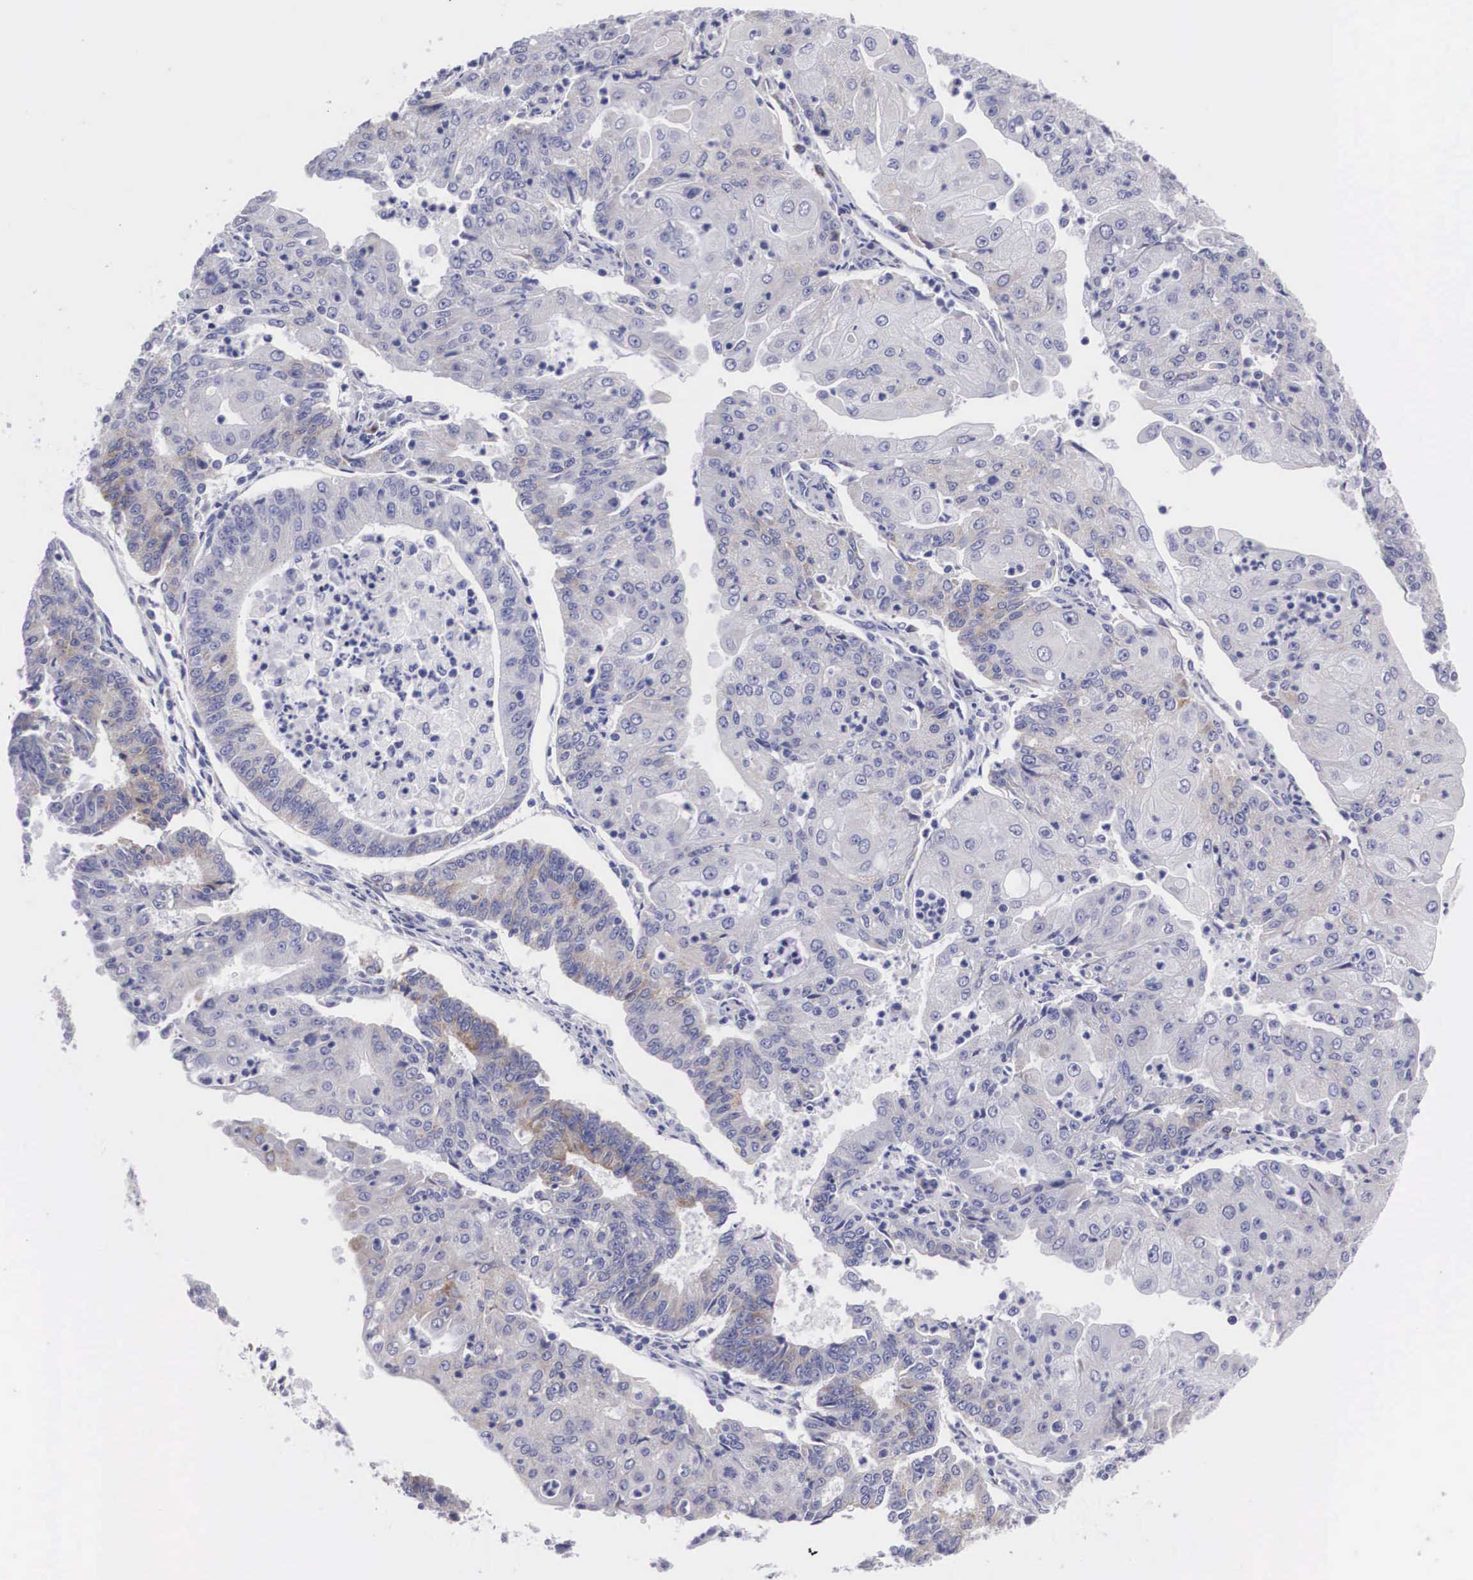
{"staining": {"intensity": "weak", "quantity": "25%-75%", "location": "cytoplasmic/membranous"}, "tissue": "endometrial cancer", "cell_type": "Tumor cells", "image_type": "cancer", "snomed": [{"axis": "morphology", "description": "Adenocarcinoma, NOS"}, {"axis": "topography", "description": "Endometrium"}], "caption": "Tumor cells reveal low levels of weak cytoplasmic/membranous positivity in about 25%-75% of cells in human endometrial cancer.", "gene": "ARMCX3", "patient": {"sex": "female", "age": 56}}